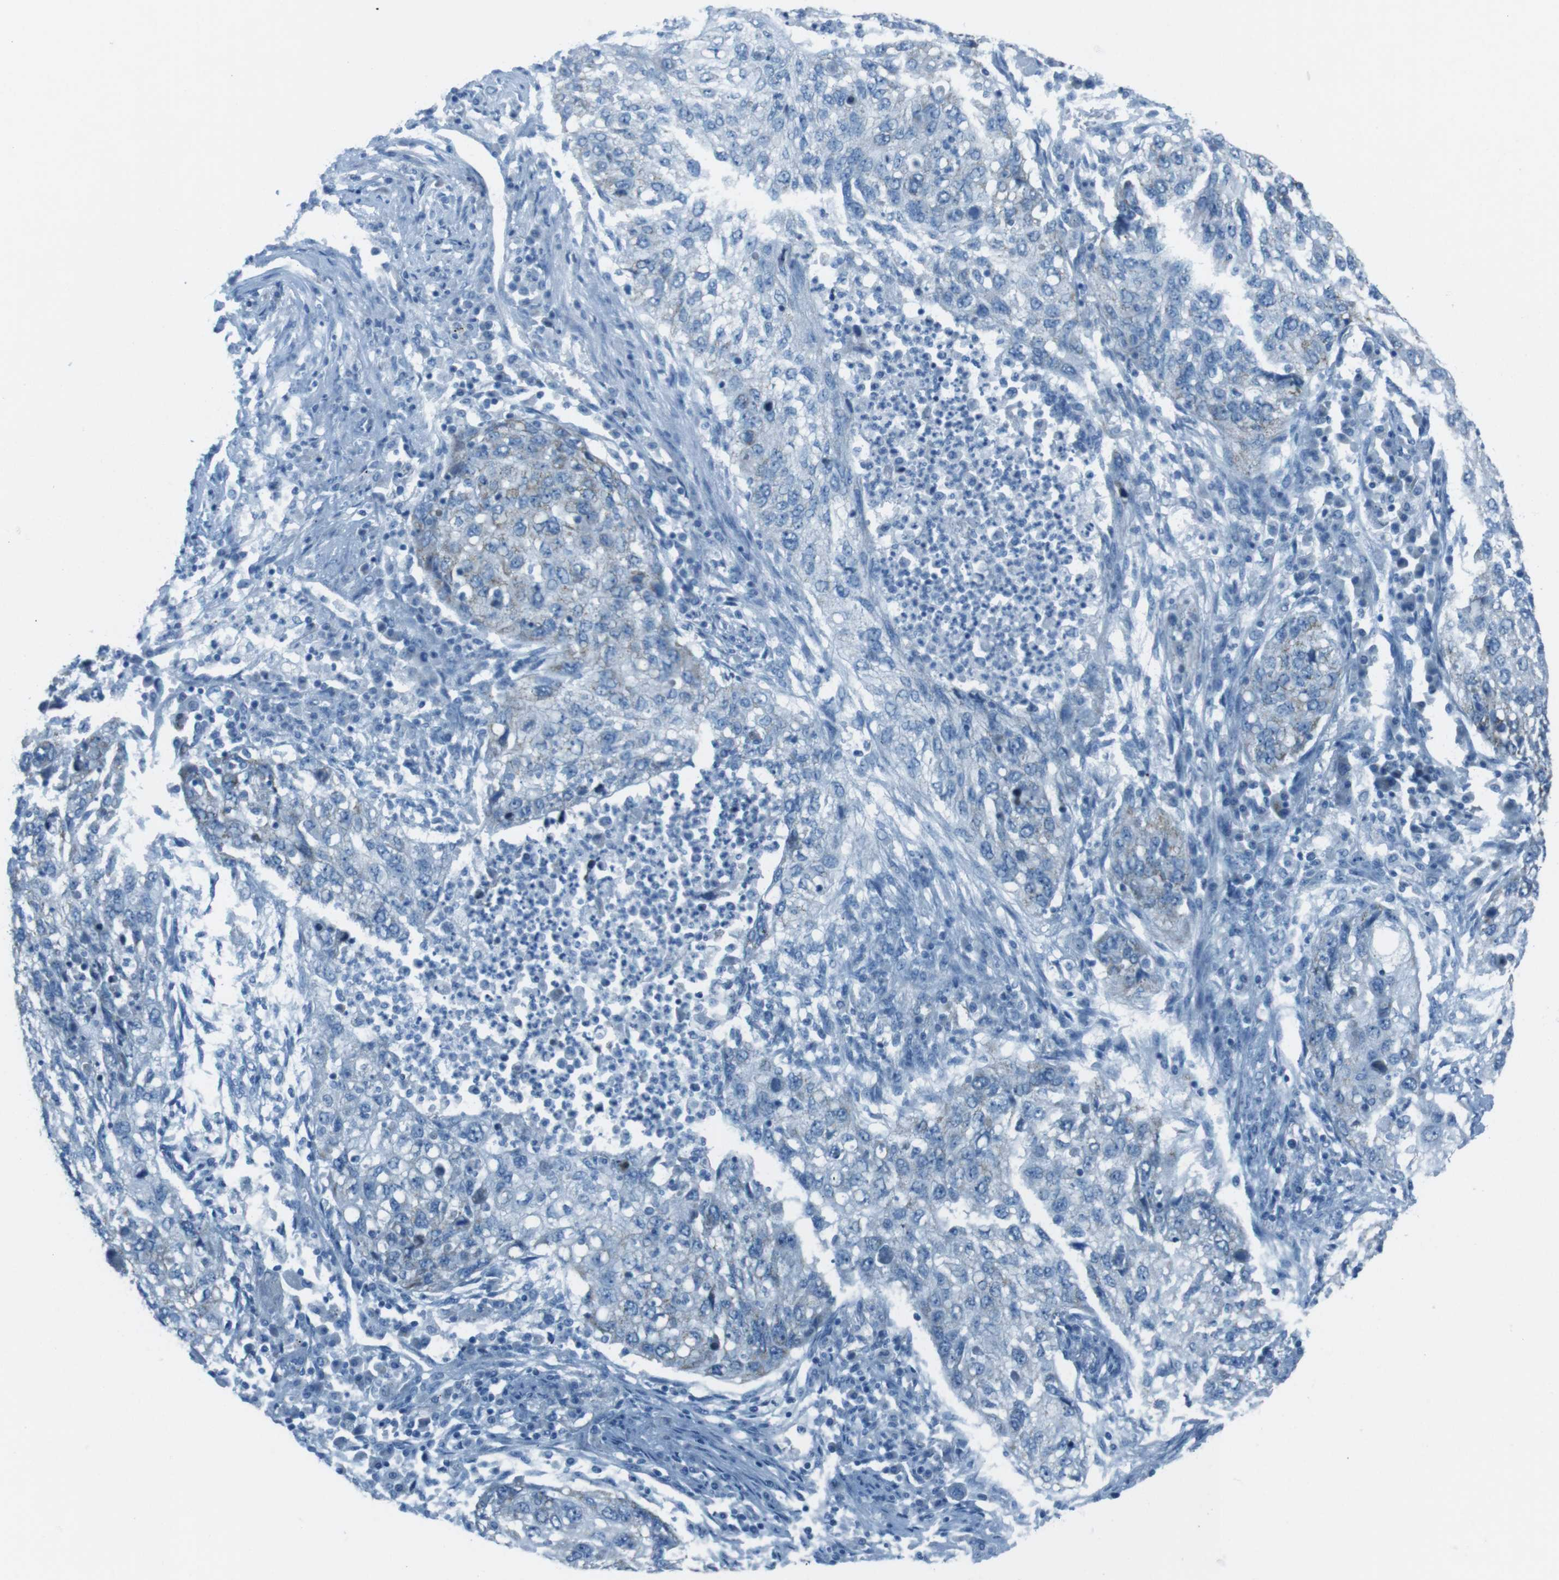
{"staining": {"intensity": "negative", "quantity": "none", "location": "none"}, "tissue": "lung cancer", "cell_type": "Tumor cells", "image_type": "cancer", "snomed": [{"axis": "morphology", "description": "Squamous cell carcinoma, NOS"}, {"axis": "topography", "description": "Lung"}], "caption": "The histopathology image exhibits no significant positivity in tumor cells of lung cancer (squamous cell carcinoma). Brightfield microscopy of immunohistochemistry stained with DAB (3,3'-diaminobenzidine) (brown) and hematoxylin (blue), captured at high magnification.", "gene": "DNAJA3", "patient": {"sex": "female", "age": 63}}